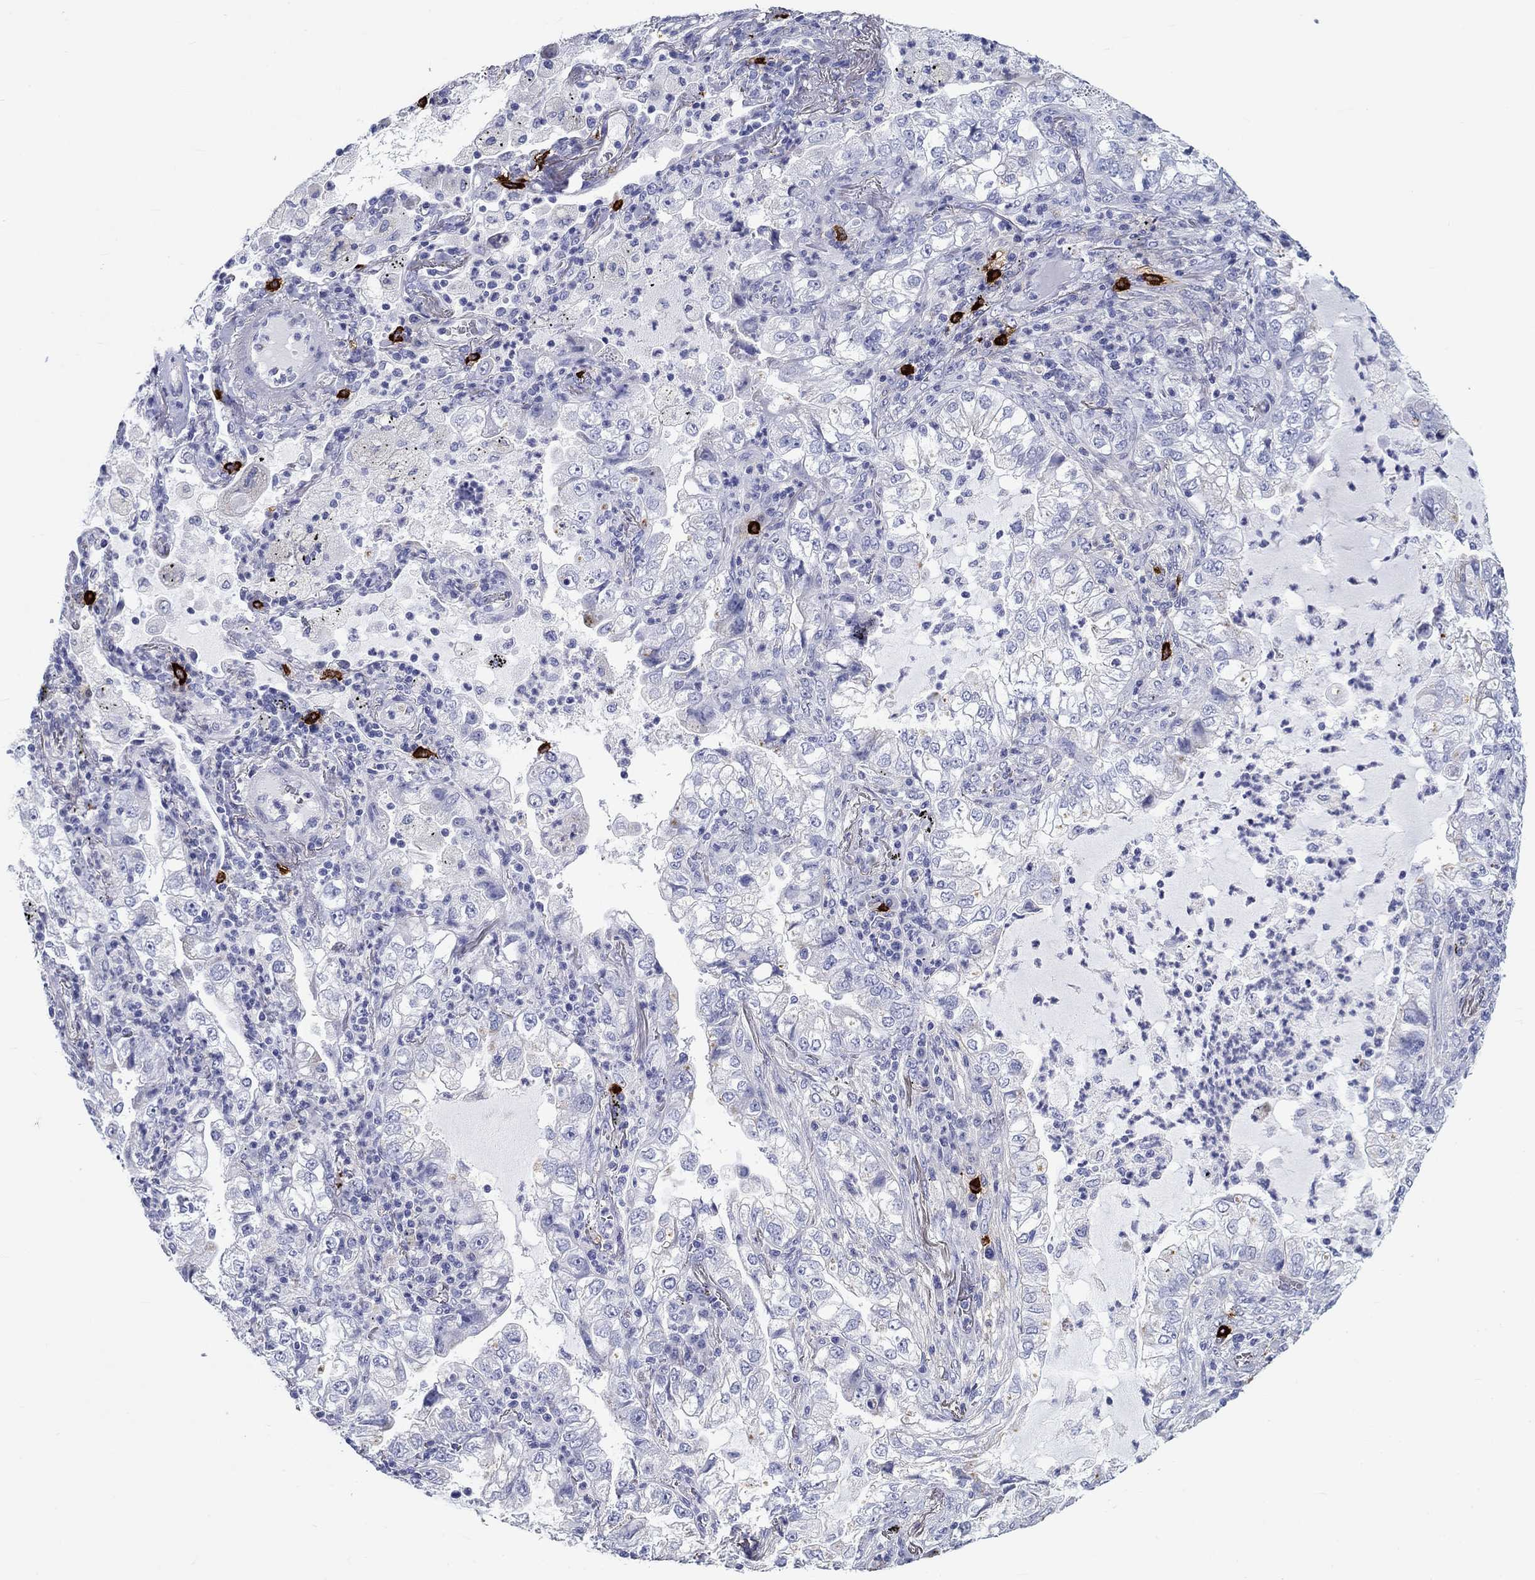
{"staining": {"intensity": "negative", "quantity": "none", "location": "none"}, "tissue": "lung cancer", "cell_type": "Tumor cells", "image_type": "cancer", "snomed": [{"axis": "morphology", "description": "Adenocarcinoma, NOS"}, {"axis": "topography", "description": "Lung"}], "caption": "Tumor cells are negative for brown protein staining in adenocarcinoma (lung).", "gene": "CD40LG", "patient": {"sex": "female", "age": 73}}